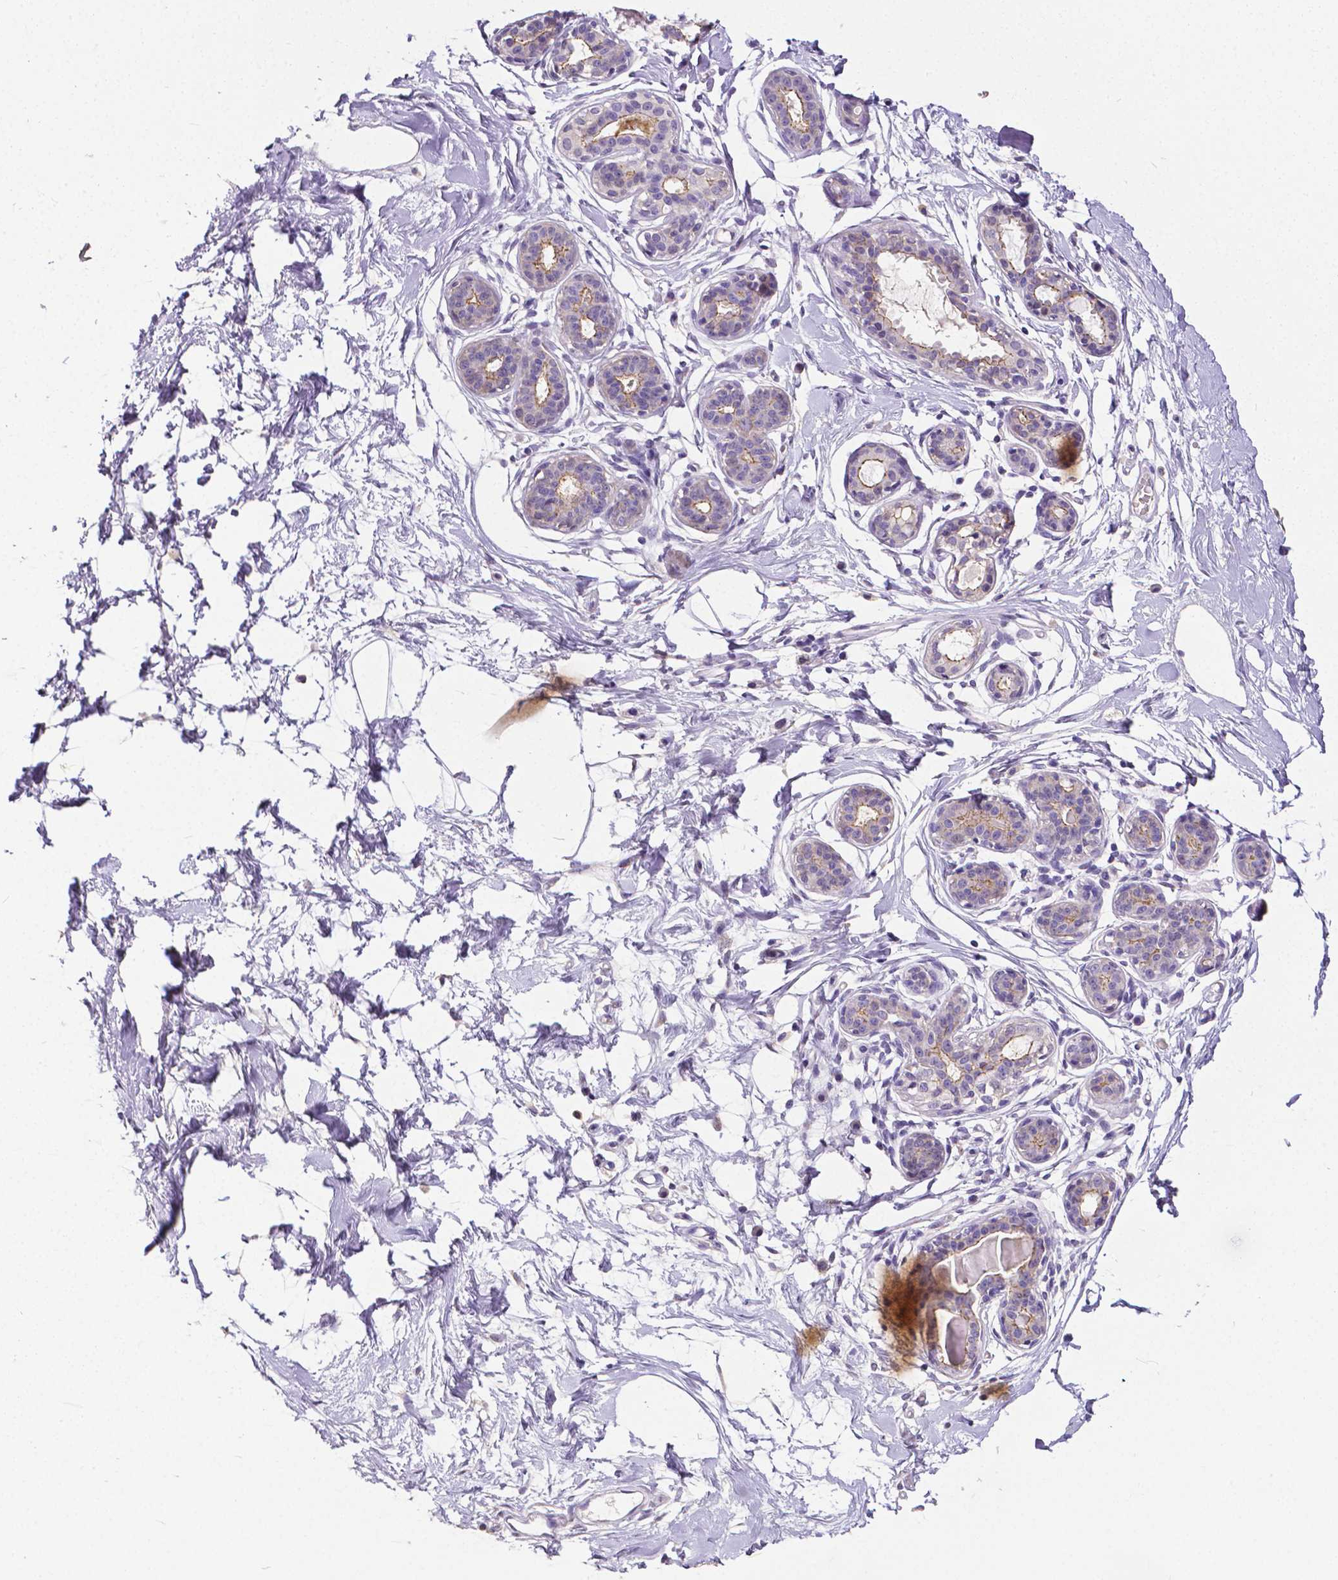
{"staining": {"intensity": "negative", "quantity": "none", "location": "none"}, "tissue": "breast", "cell_type": "Adipocytes", "image_type": "normal", "snomed": [{"axis": "morphology", "description": "Normal tissue, NOS"}, {"axis": "topography", "description": "Breast"}], "caption": "Immunohistochemistry micrograph of benign human breast stained for a protein (brown), which demonstrates no staining in adipocytes.", "gene": "OCLN", "patient": {"sex": "female", "age": 45}}